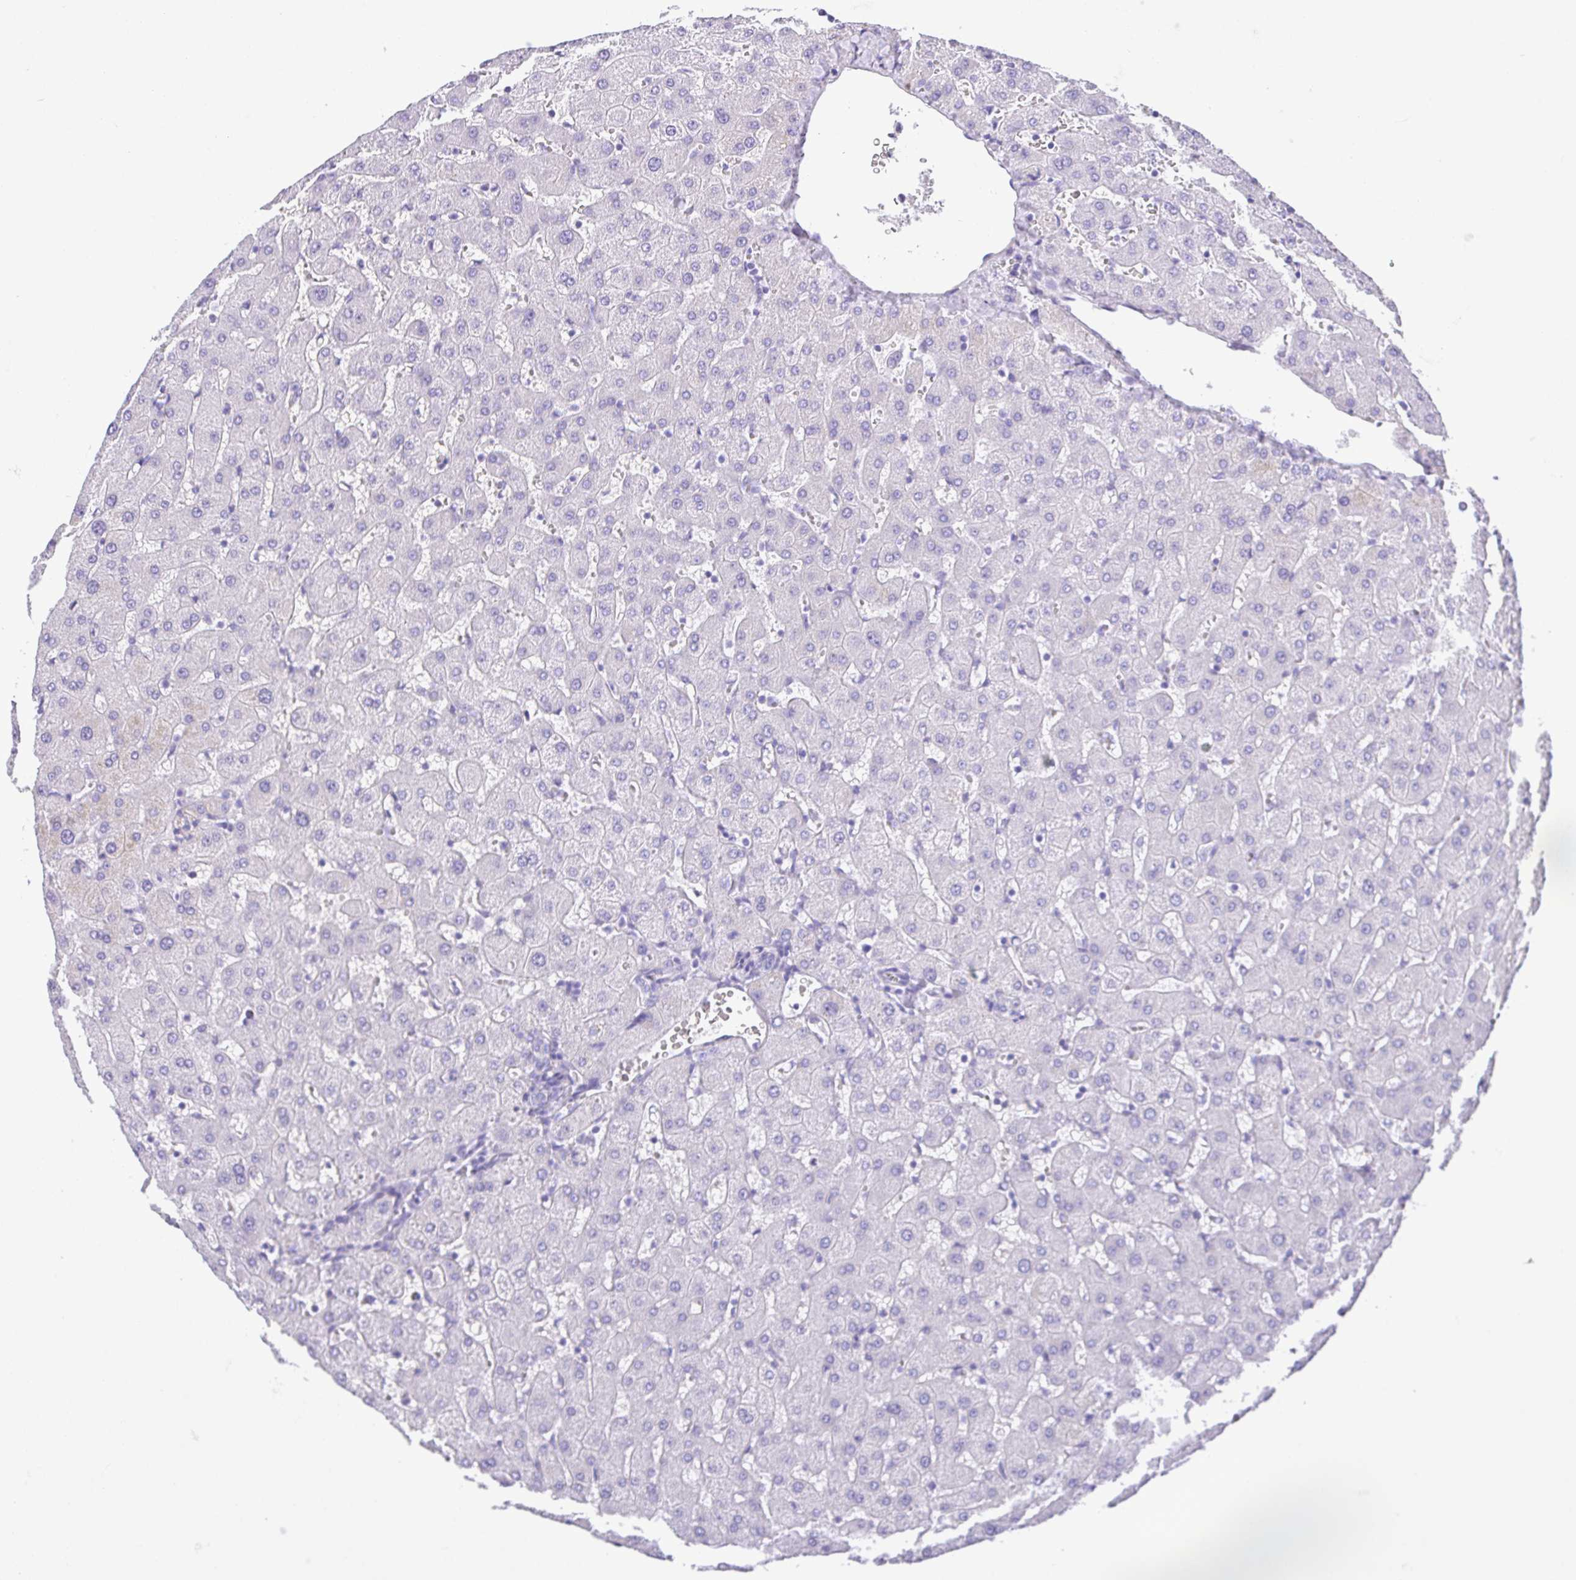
{"staining": {"intensity": "negative", "quantity": "none", "location": "none"}, "tissue": "liver", "cell_type": "Cholangiocytes", "image_type": "normal", "snomed": [{"axis": "morphology", "description": "Normal tissue, NOS"}, {"axis": "topography", "description": "Liver"}], "caption": "A photomicrograph of human liver is negative for staining in cholangiocytes. Brightfield microscopy of IHC stained with DAB (brown) and hematoxylin (blue), captured at high magnification.", "gene": "CDSN", "patient": {"sex": "female", "age": 63}}